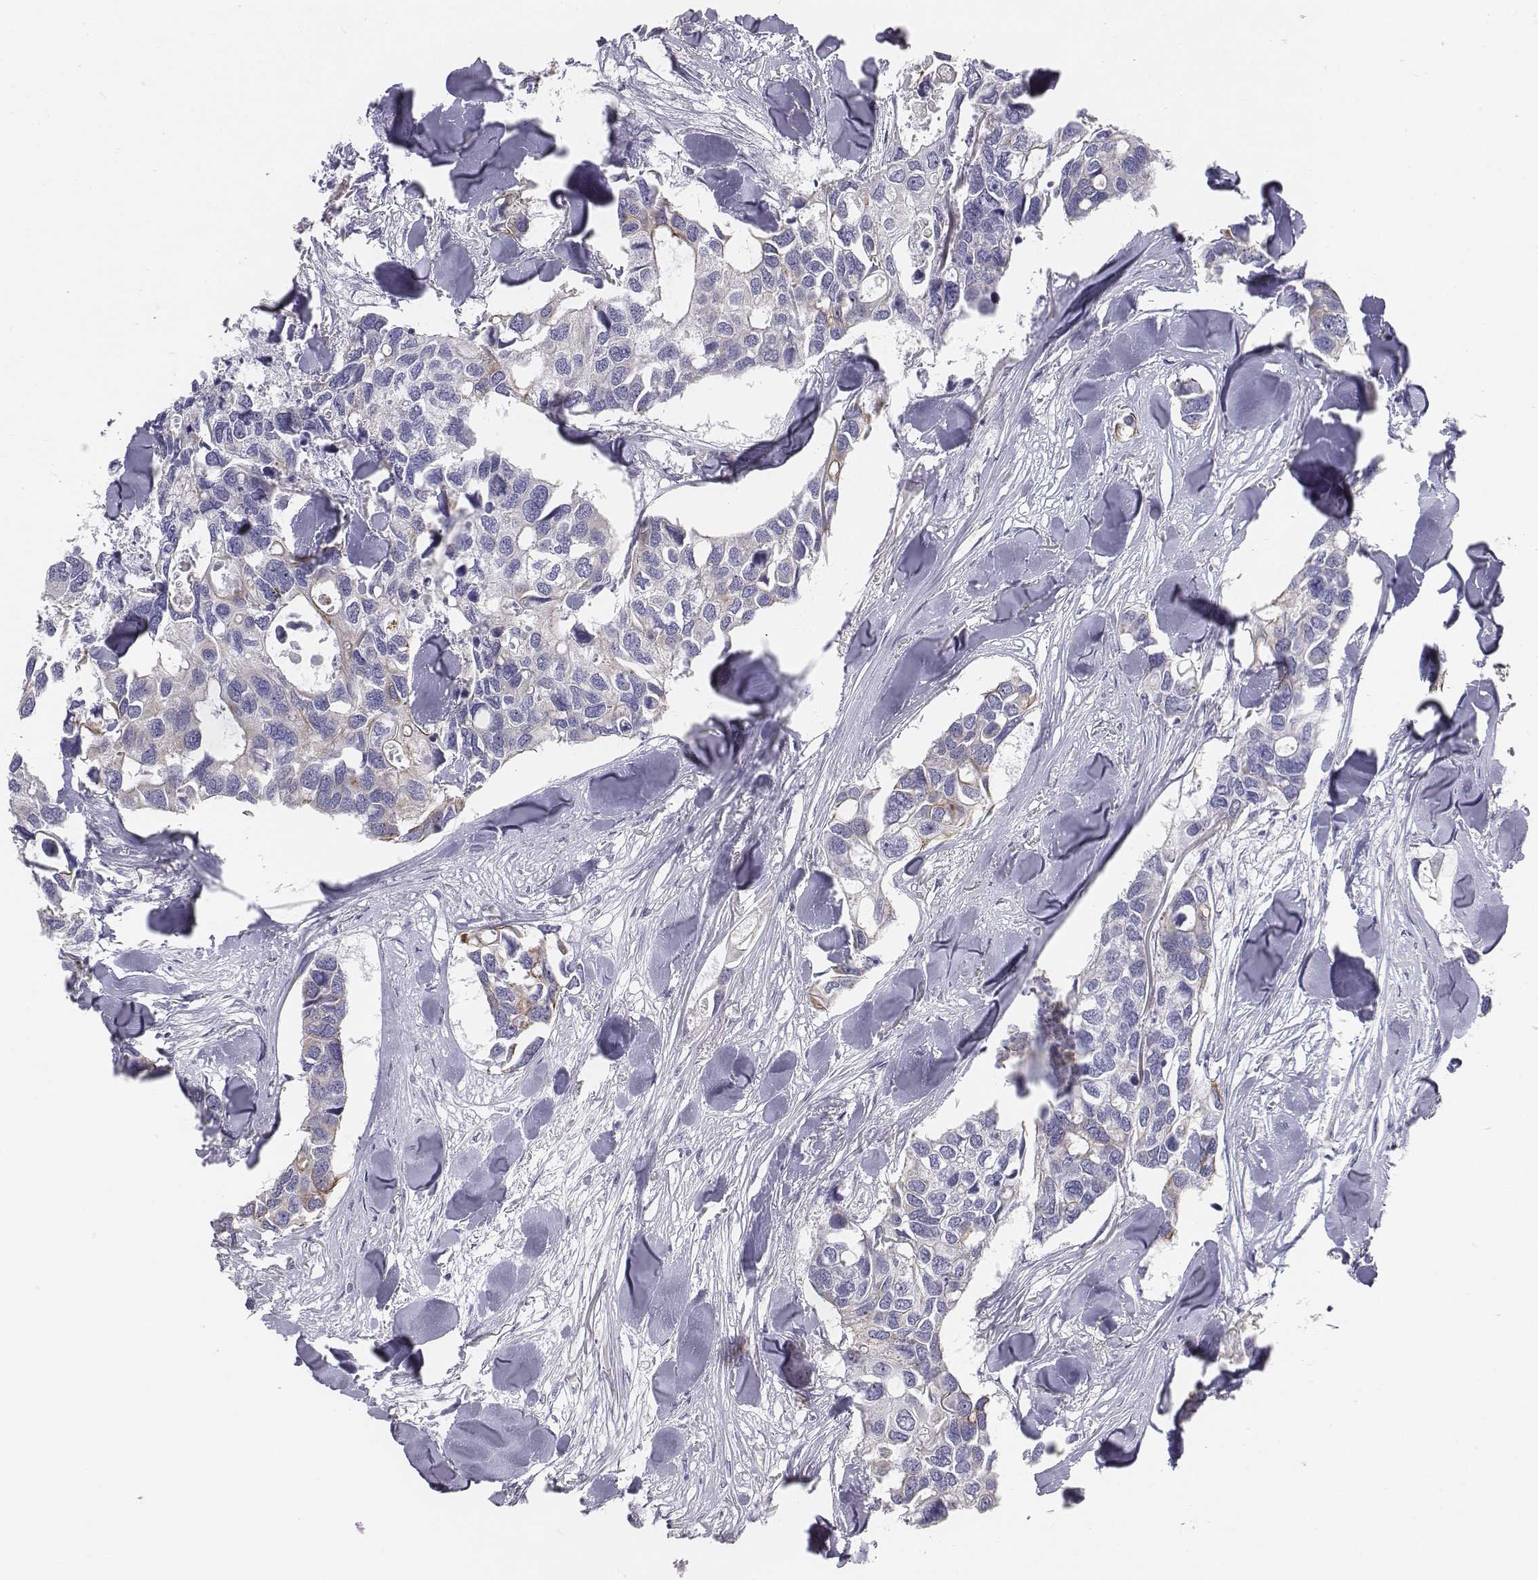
{"staining": {"intensity": "negative", "quantity": "none", "location": "none"}, "tissue": "breast cancer", "cell_type": "Tumor cells", "image_type": "cancer", "snomed": [{"axis": "morphology", "description": "Duct carcinoma"}, {"axis": "topography", "description": "Breast"}], "caption": "IHC of human breast intraductal carcinoma exhibits no expression in tumor cells.", "gene": "CHST14", "patient": {"sex": "female", "age": 83}}